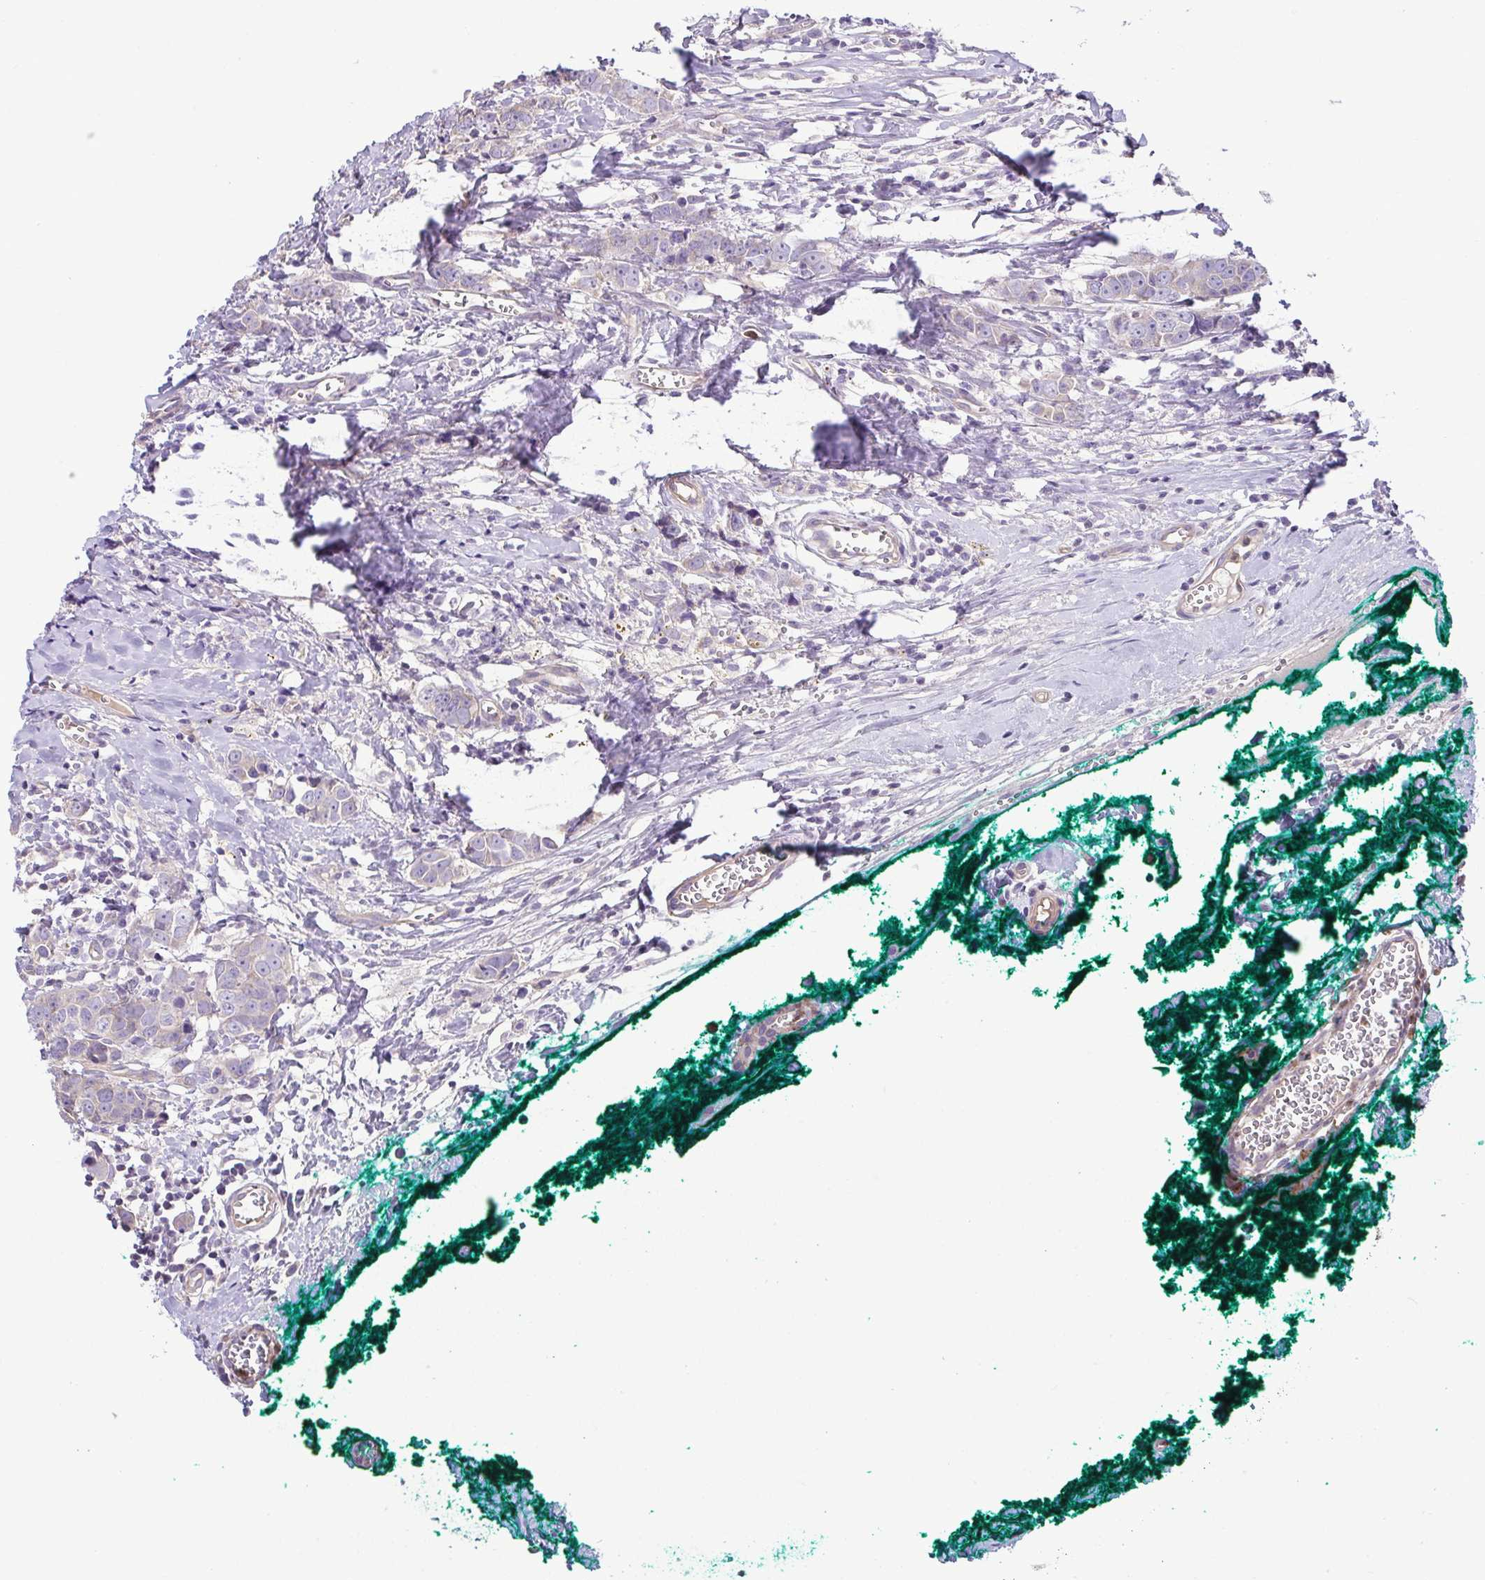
{"staining": {"intensity": "weak", "quantity": "<25%", "location": "cytoplasmic/membranous"}, "tissue": "breast cancer", "cell_type": "Tumor cells", "image_type": "cancer", "snomed": [{"axis": "morphology", "description": "Duct carcinoma"}, {"axis": "topography", "description": "Breast"}], "caption": "Immunohistochemistry (IHC) histopathology image of neoplastic tissue: human breast intraductal carcinoma stained with DAB exhibits no significant protein positivity in tumor cells.", "gene": "MYL10", "patient": {"sex": "female", "age": 80}}